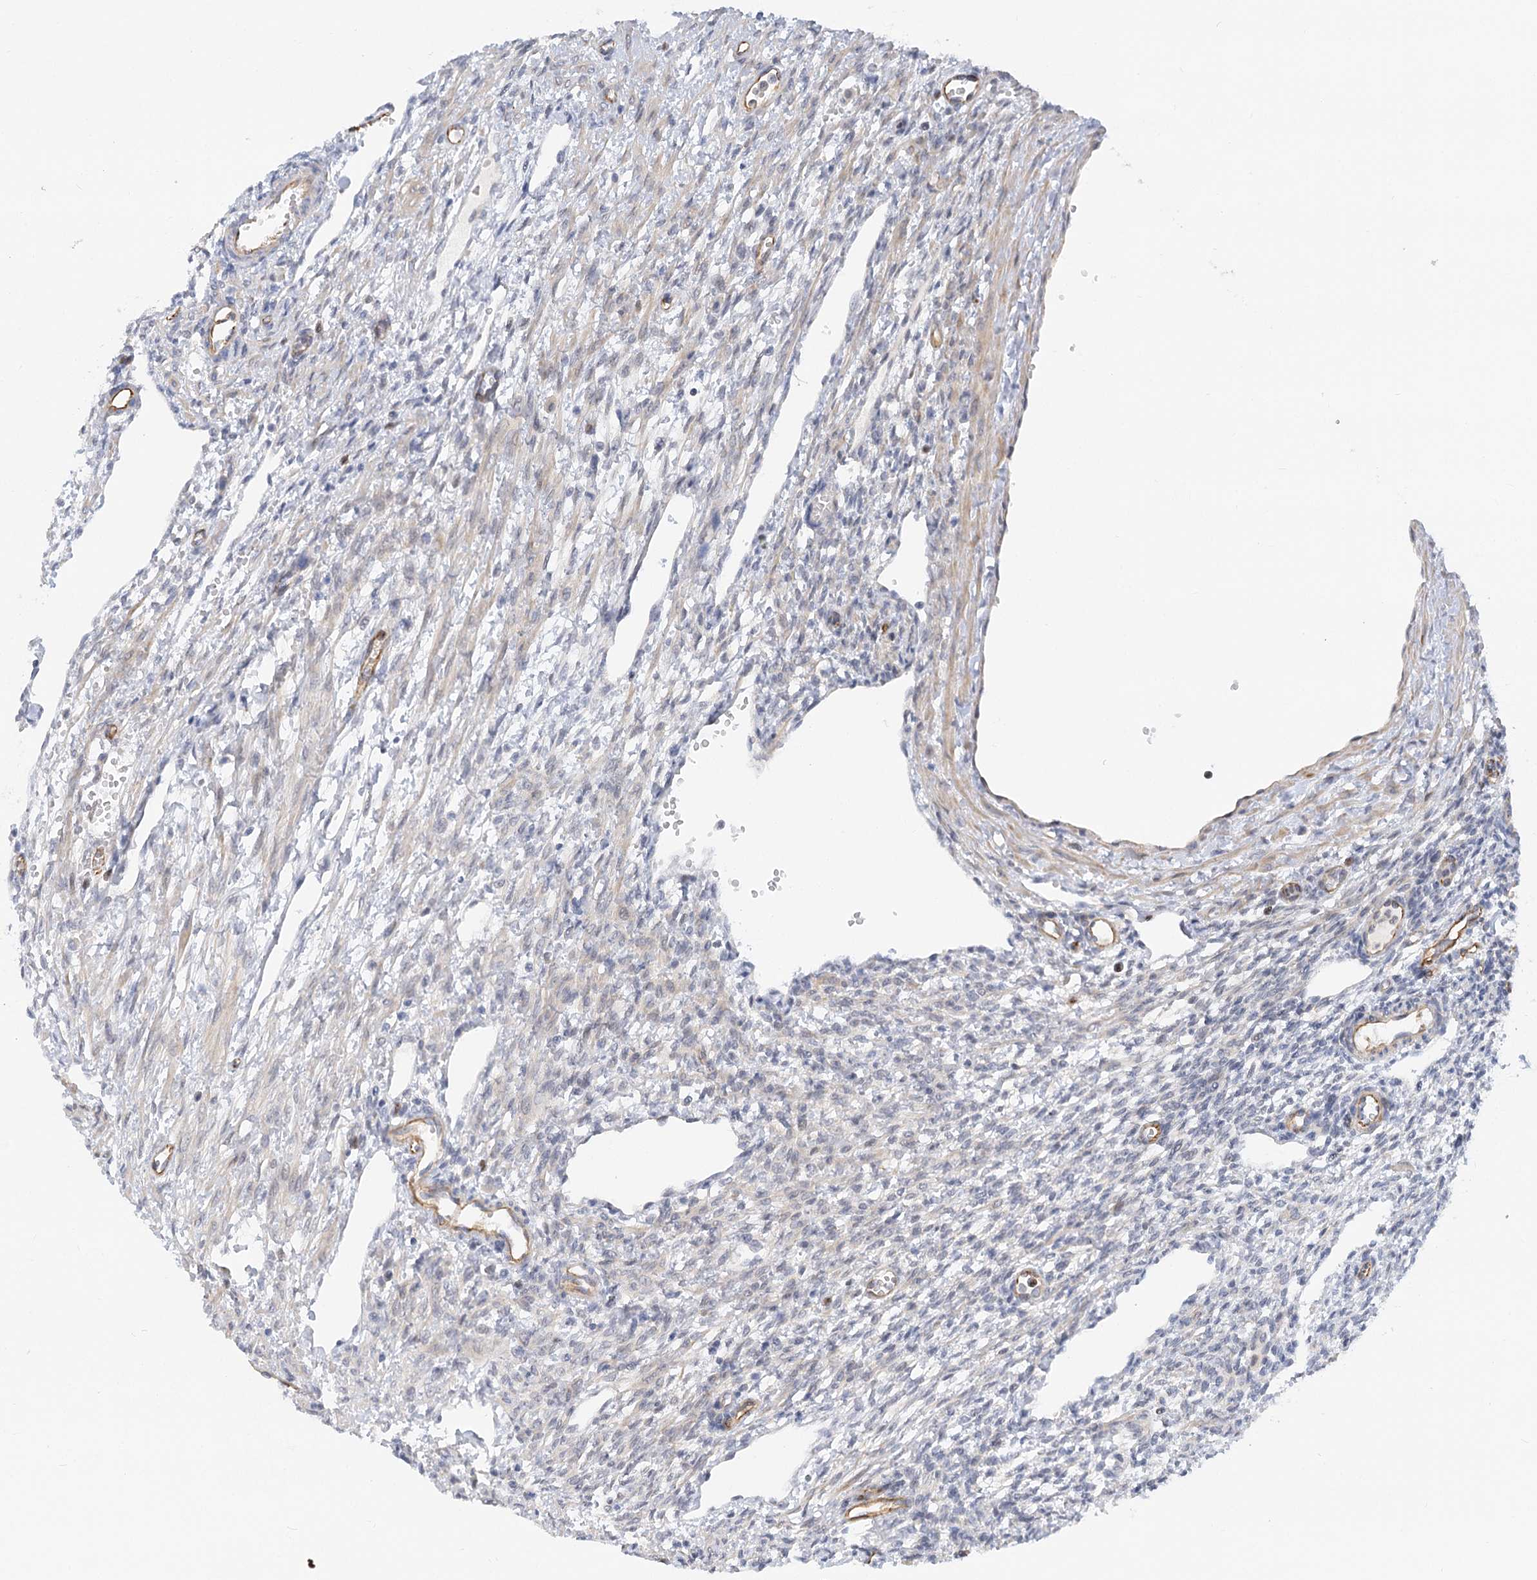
{"staining": {"intensity": "negative", "quantity": "none", "location": "none"}, "tissue": "ovary", "cell_type": "Ovarian stroma cells", "image_type": "normal", "snomed": [{"axis": "morphology", "description": "Normal tissue, NOS"}, {"axis": "morphology", "description": "Cyst, NOS"}, {"axis": "topography", "description": "Ovary"}], "caption": "Immunohistochemistry (IHC) of benign human ovary shows no expression in ovarian stroma cells. (Brightfield microscopy of DAB IHC at high magnification).", "gene": "NELL2", "patient": {"sex": "female", "age": 33}}